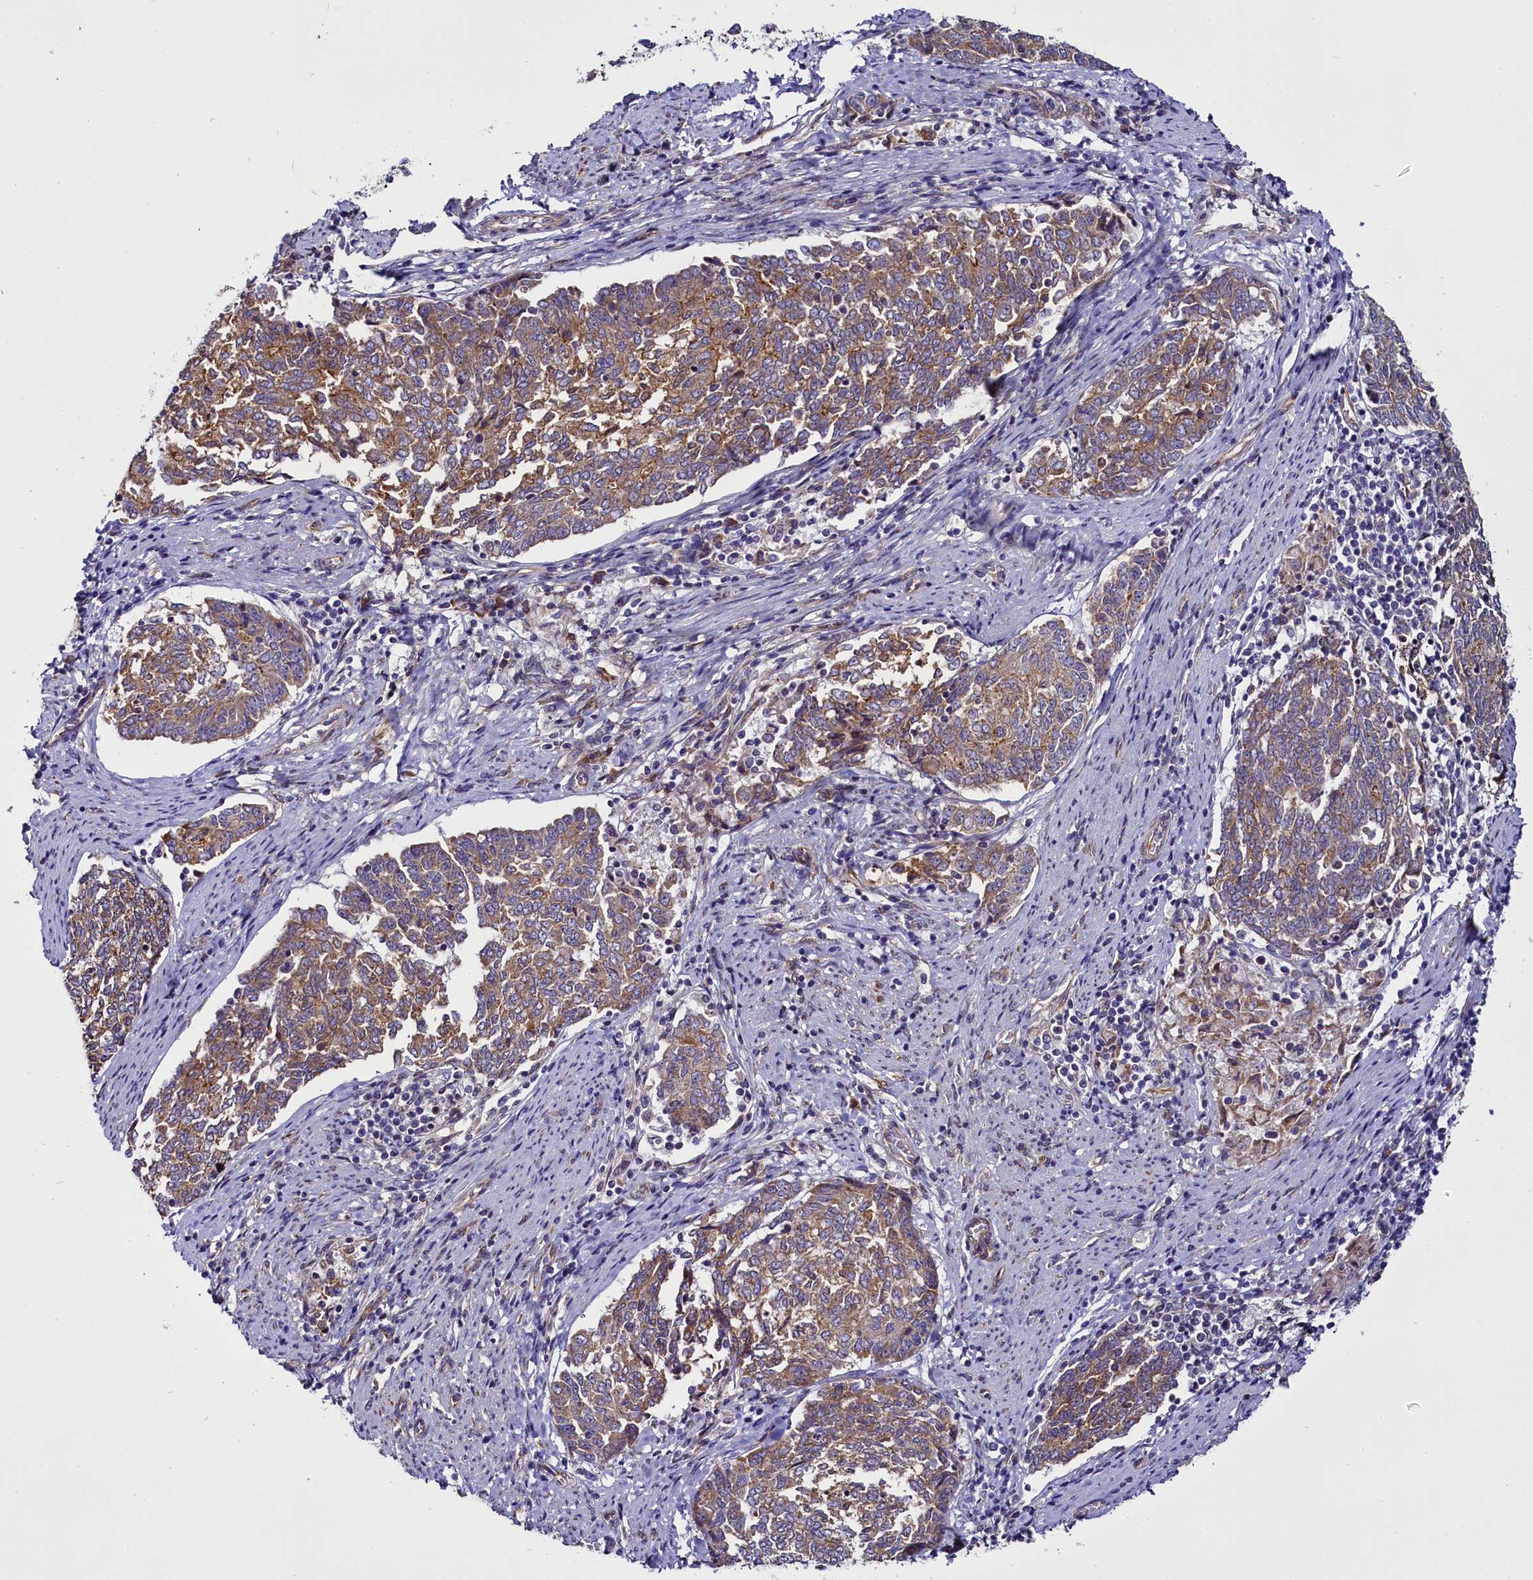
{"staining": {"intensity": "moderate", "quantity": ">75%", "location": "cytoplasmic/membranous"}, "tissue": "endometrial cancer", "cell_type": "Tumor cells", "image_type": "cancer", "snomed": [{"axis": "morphology", "description": "Adenocarcinoma, NOS"}, {"axis": "topography", "description": "Endometrium"}], "caption": "Immunohistochemical staining of endometrial cancer (adenocarcinoma) displays medium levels of moderate cytoplasmic/membranous protein positivity in approximately >75% of tumor cells. Nuclei are stained in blue.", "gene": "UACA", "patient": {"sex": "female", "age": 80}}